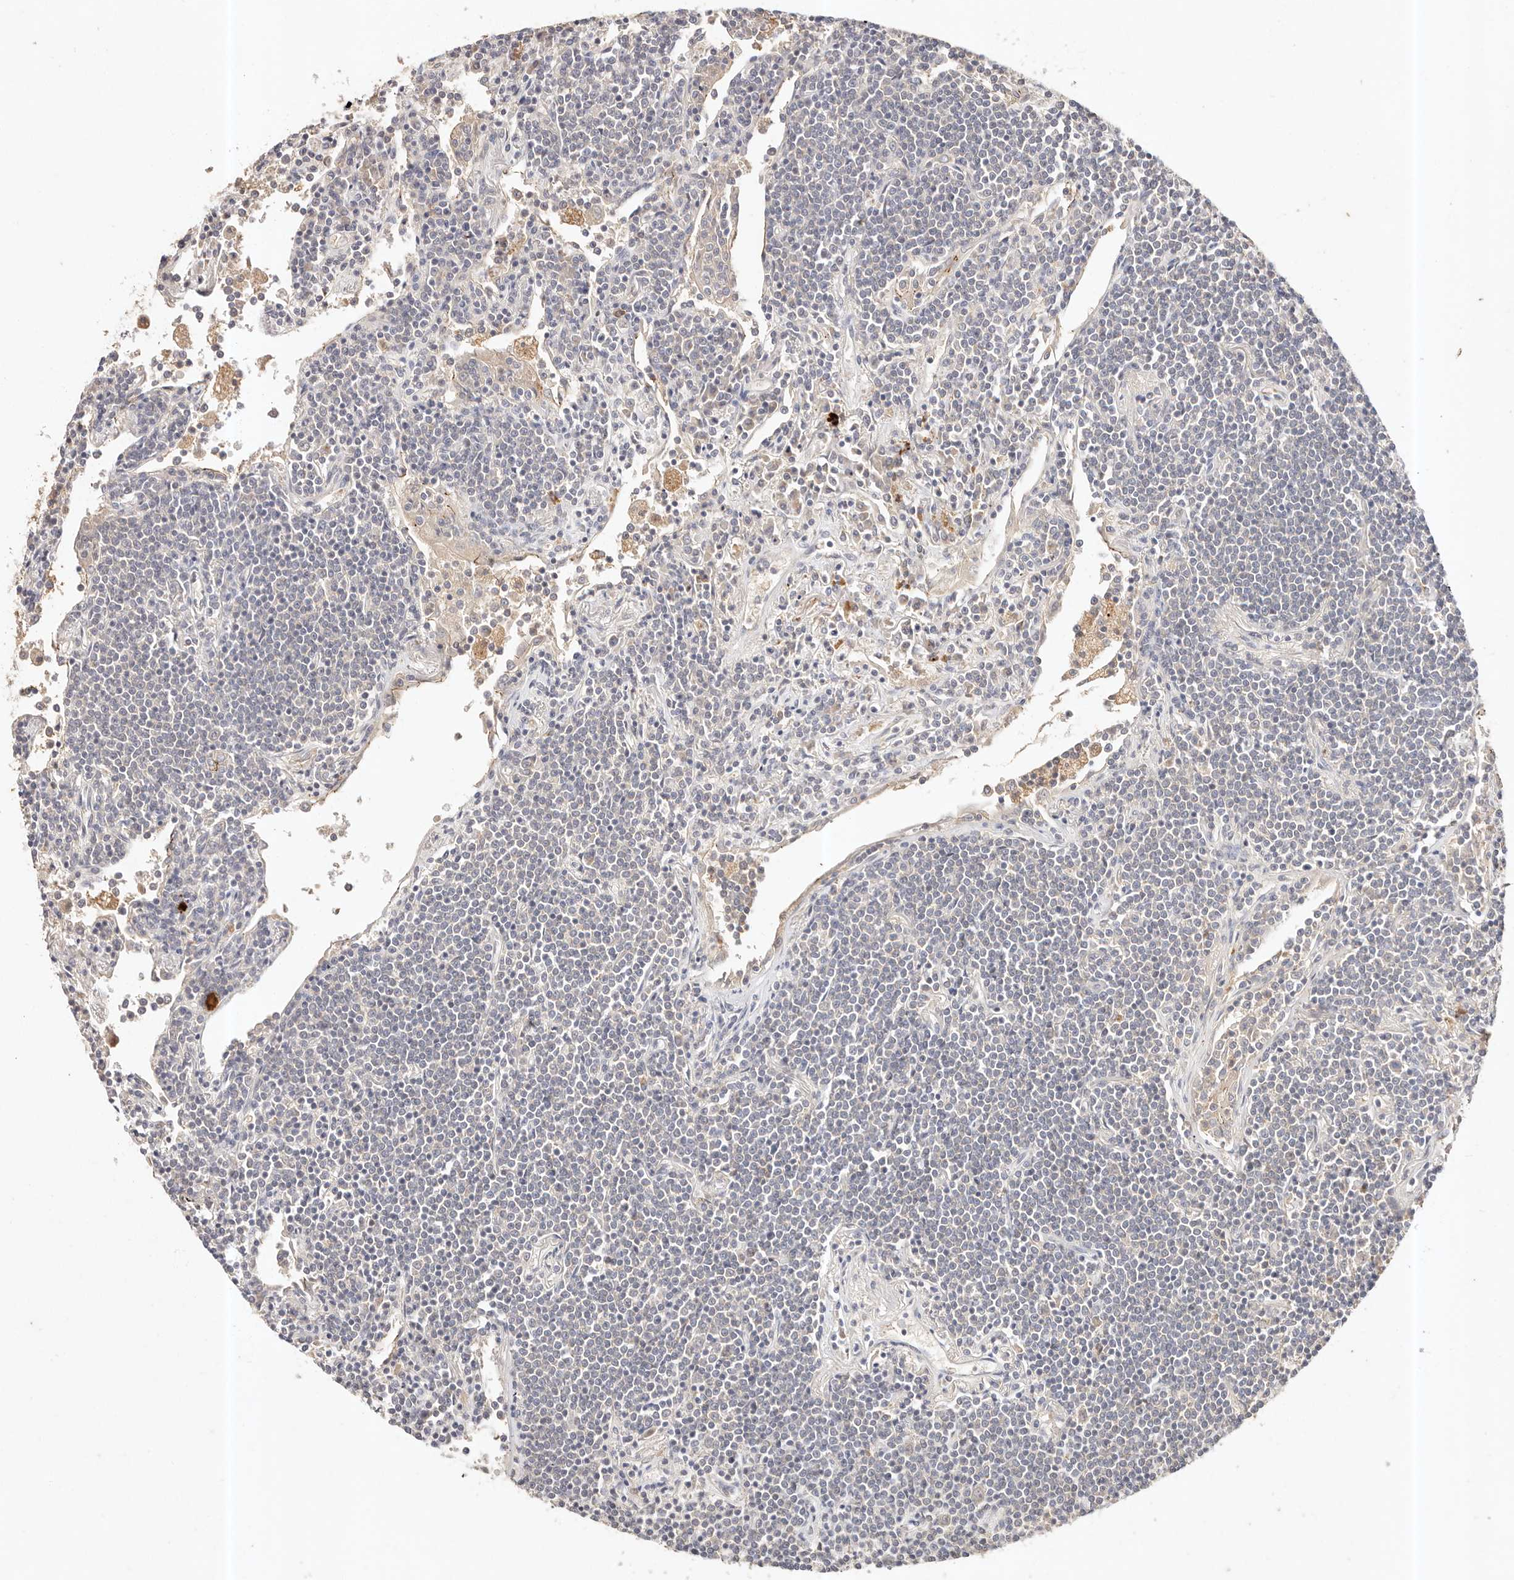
{"staining": {"intensity": "negative", "quantity": "none", "location": "none"}, "tissue": "lymphoma", "cell_type": "Tumor cells", "image_type": "cancer", "snomed": [{"axis": "morphology", "description": "Malignant lymphoma, non-Hodgkin's type, Low grade"}, {"axis": "topography", "description": "Lung"}], "caption": "Lymphoma stained for a protein using IHC exhibits no positivity tumor cells.", "gene": "CXADR", "patient": {"sex": "female", "age": 71}}